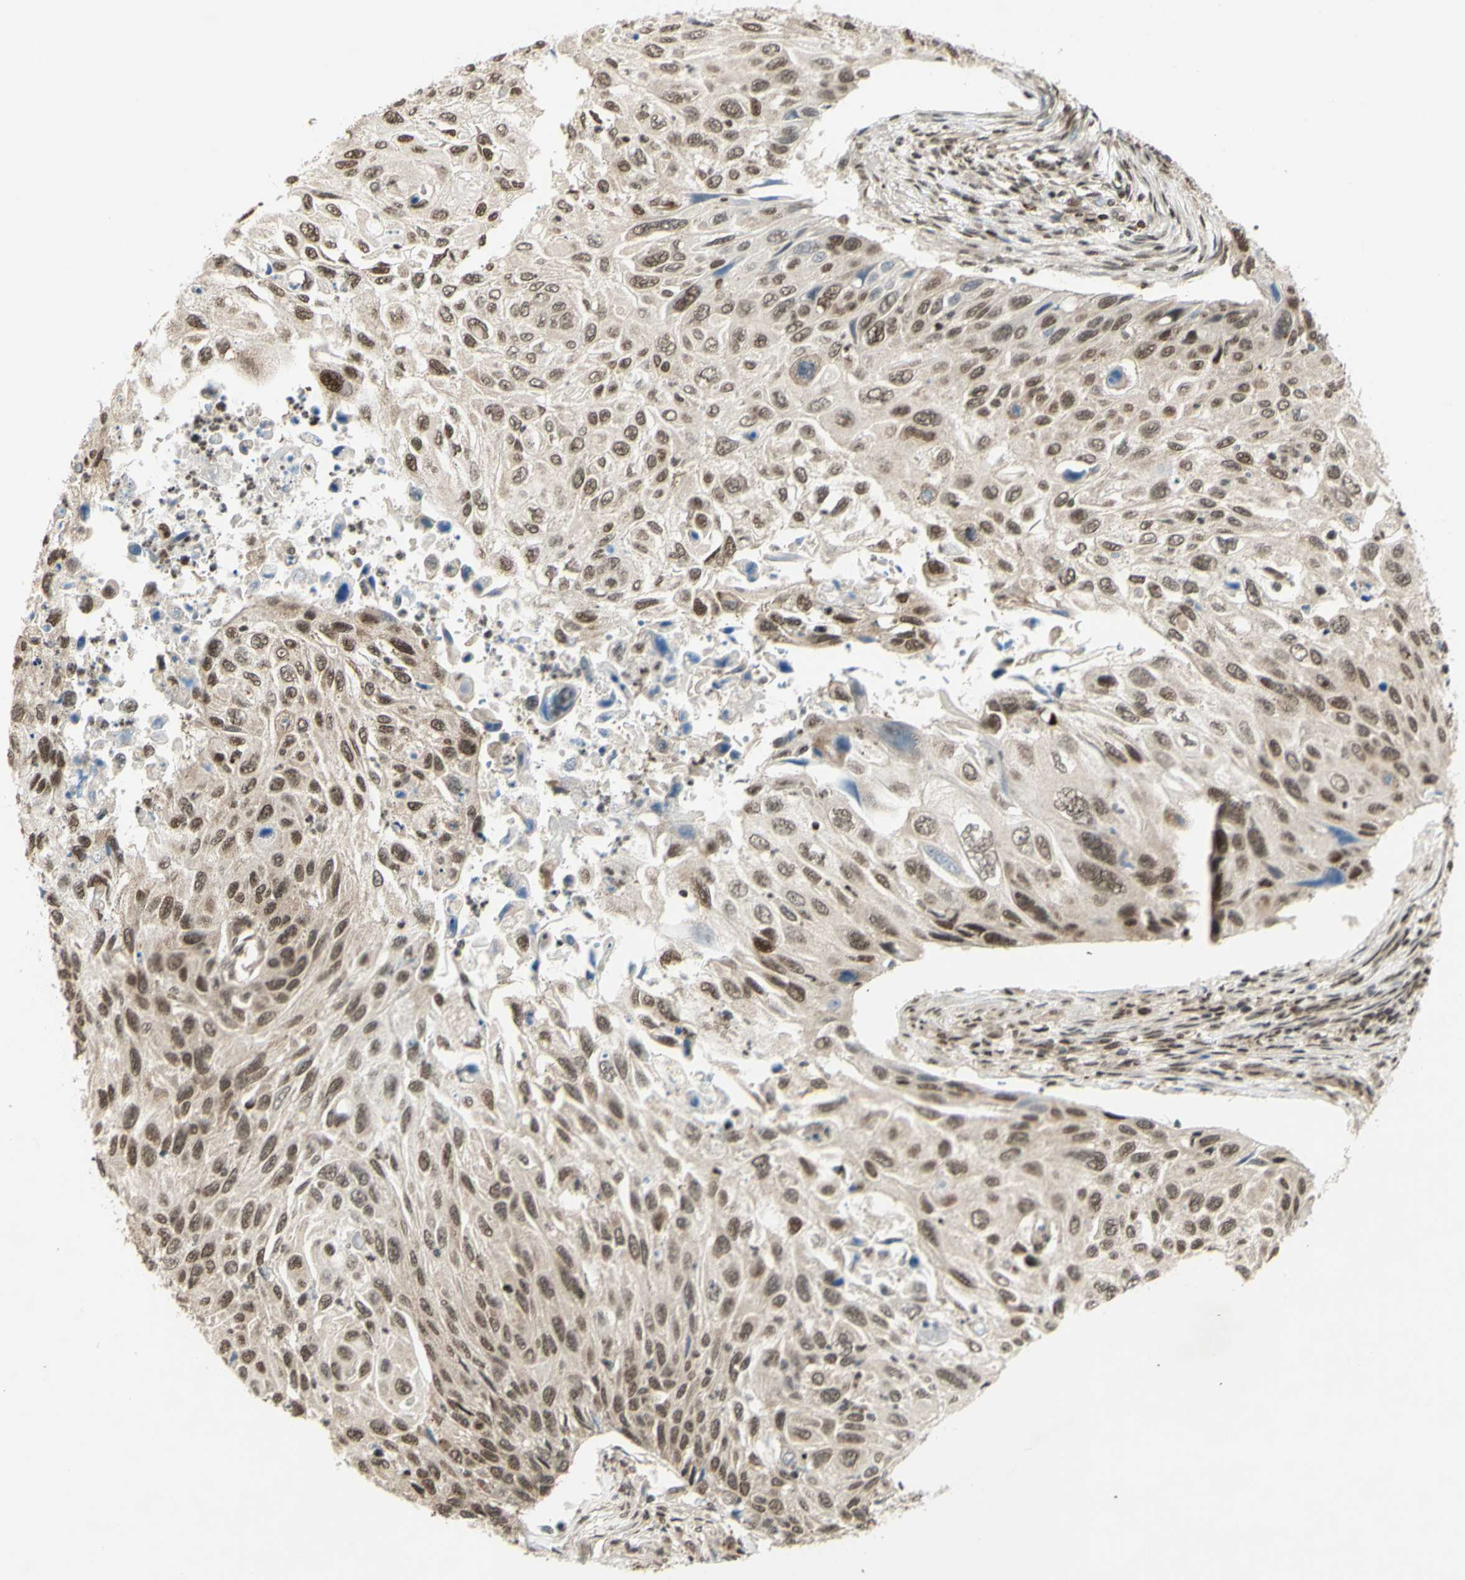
{"staining": {"intensity": "moderate", "quantity": ">75%", "location": "nuclear"}, "tissue": "cervical cancer", "cell_type": "Tumor cells", "image_type": "cancer", "snomed": [{"axis": "morphology", "description": "Squamous cell carcinoma, NOS"}, {"axis": "topography", "description": "Cervix"}], "caption": "IHC photomicrograph of neoplastic tissue: human cervical cancer (squamous cell carcinoma) stained using immunohistochemistry (IHC) displays medium levels of moderate protein expression localized specifically in the nuclear of tumor cells, appearing as a nuclear brown color.", "gene": "ZMYM6", "patient": {"sex": "female", "age": 70}}